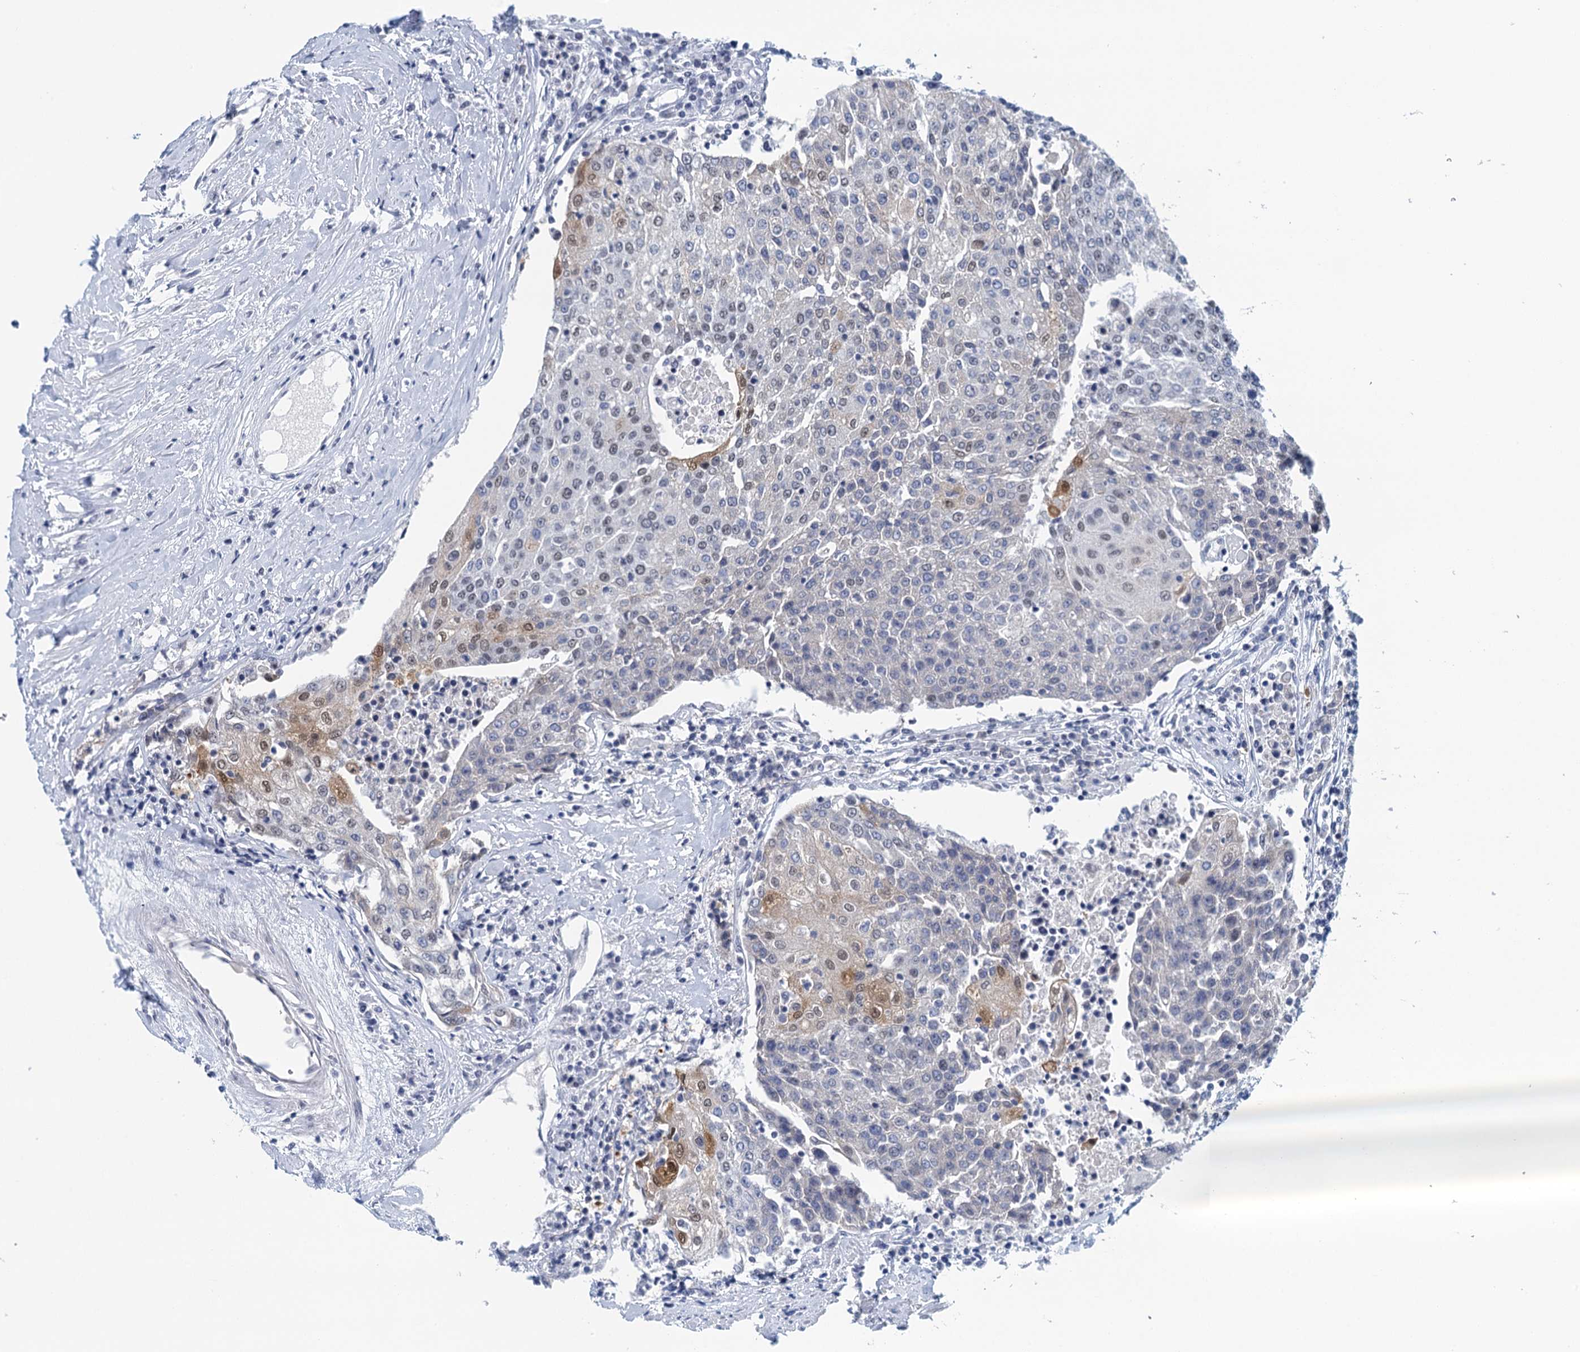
{"staining": {"intensity": "weak", "quantity": "<25%", "location": "cytoplasmic/membranous,nuclear"}, "tissue": "urothelial cancer", "cell_type": "Tumor cells", "image_type": "cancer", "snomed": [{"axis": "morphology", "description": "Urothelial carcinoma, High grade"}, {"axis": "topography", "description": "Urinary bladder"}], "caption": "IHC histopathology image of human high-grade urothelial carcinoma stained for a protein (brown), which exhibits no positivity in tumor cells.", "gene": "EPS8L1", "patient": {"sex": "female", "age": 85}}